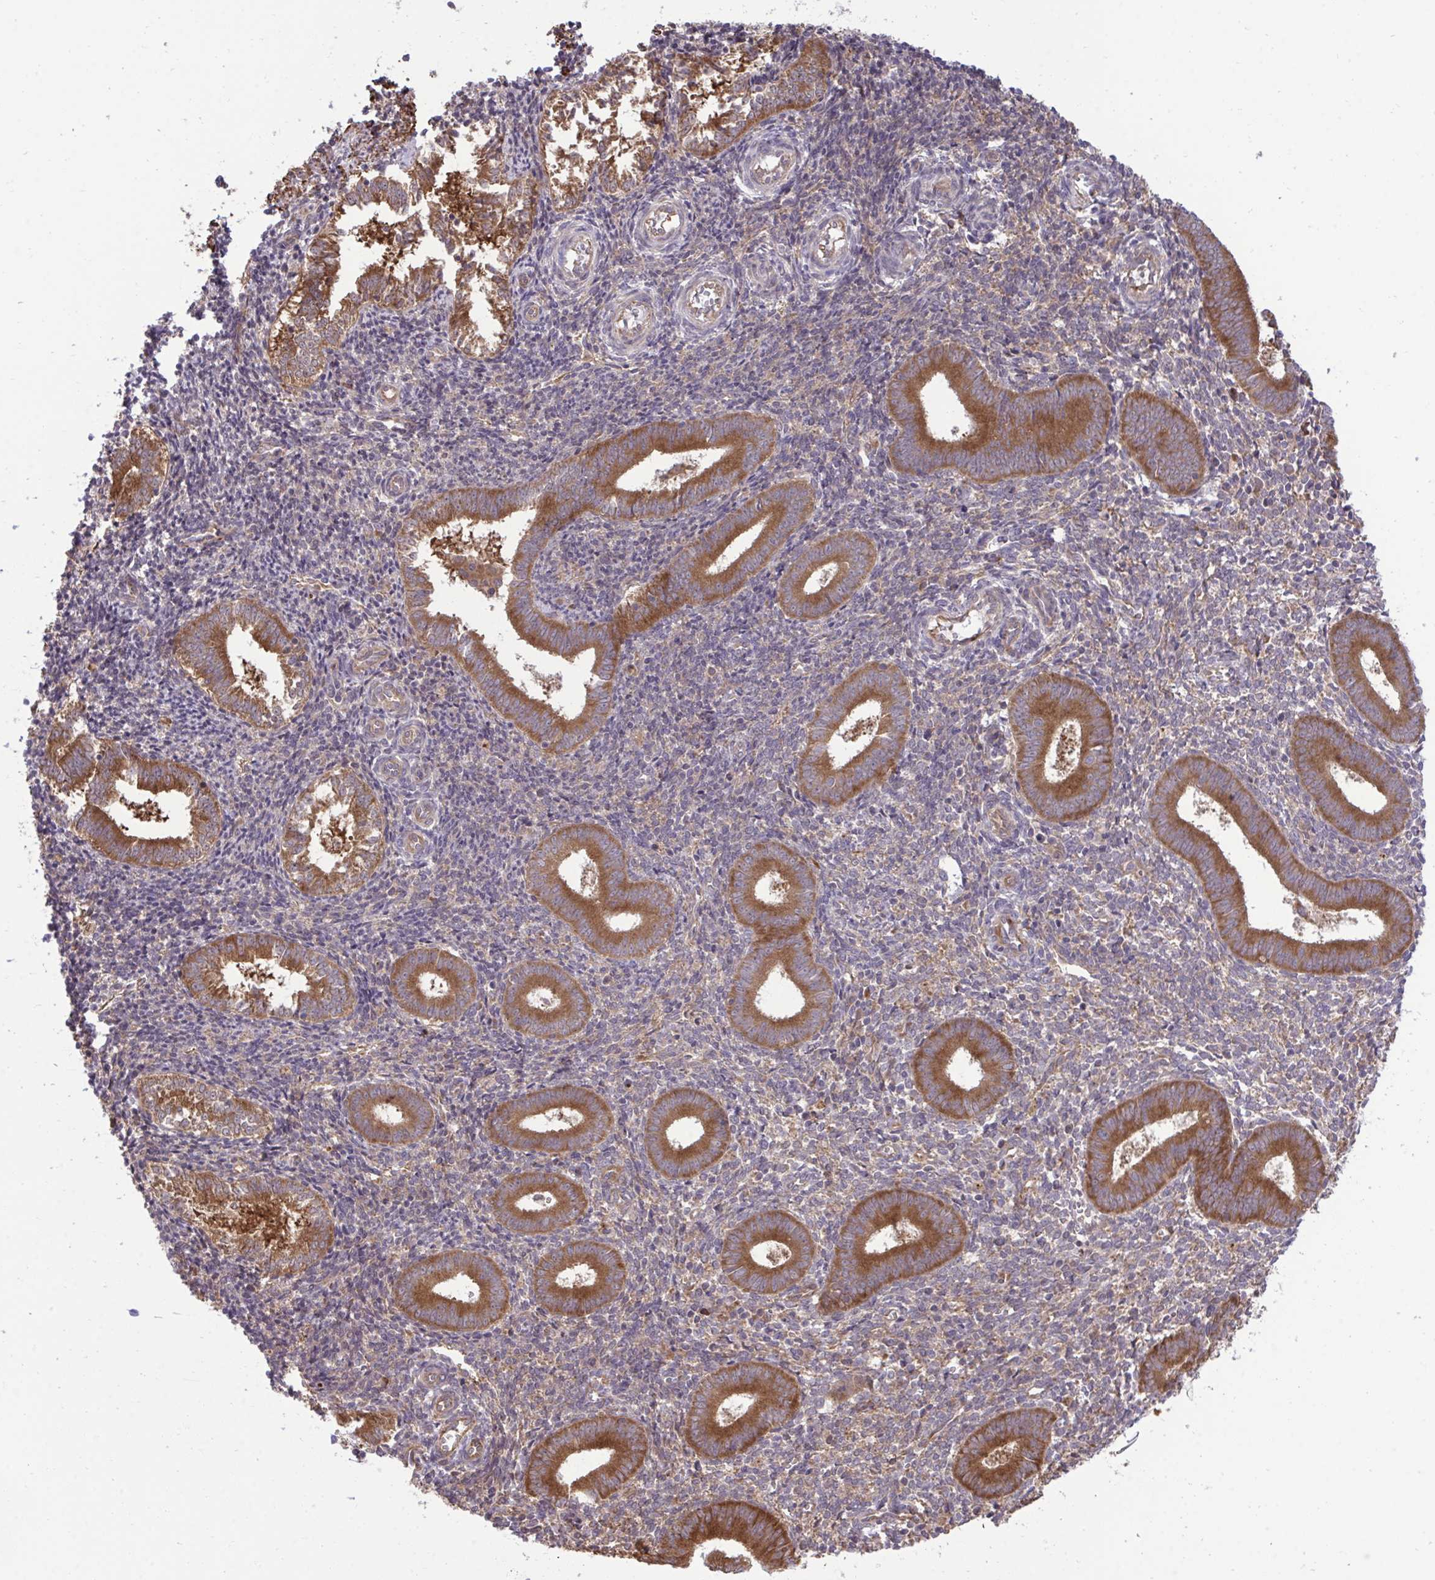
{"staining": {"intensity": "weak", "quantity": "25%-75%", "location": "cytoplasmic/membranous"}, "tissue": "endometrium", "cell_type": "Cells in endometrial stroma", "image_type": "normal", "snomed": [{"axis": "morphology", "description": "Normal tissue, NOS"}, {"axis": "topography", "description": "Endometrium"}], "caption": "Immunohistochemical staining of benign endometrium shows low levels of weak cytoplasmic/membranous positivity in approximately 25%-75% of cells in endometrial stroma.", "gene": "RPS15", "patient": {"sex": "female", "age": 25}}